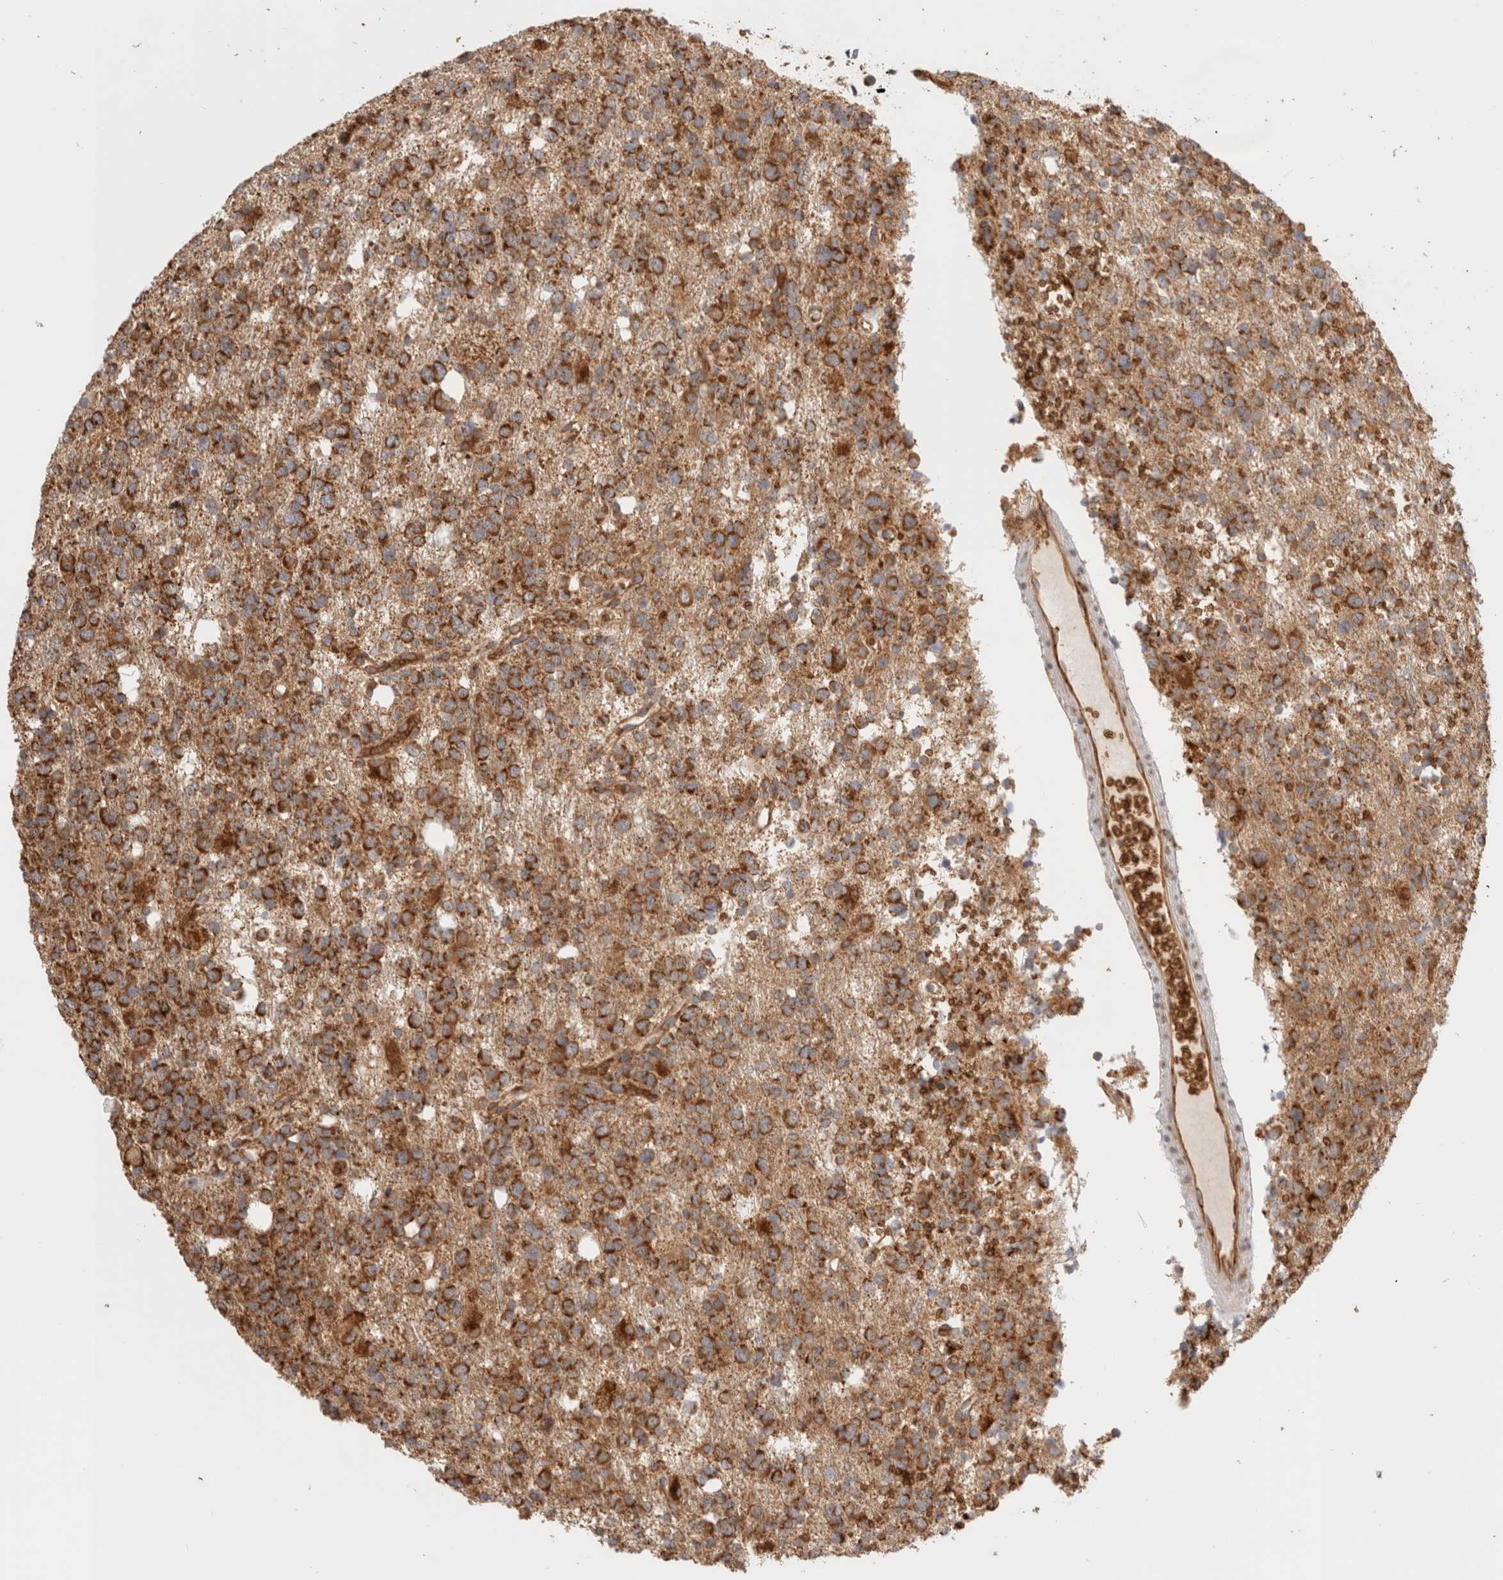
{"staining": {"intensity": "moderate", "quantity": ">75%", "location": "cytoplasmic/membranous"}, "tissue": "glioma", "cell_type": "Tumor cells", "image_type": "cancer", "snomed": [{"axis": "morphology", "description": "Glioma, malignant, High grade"}, {"axis": "topography", "description": "Brain"}], "caption": "Protein expression analysis of malignant glioma (high-grade) displays moderate cytoplasmic/membranous positivity in approximately >75% of tumor cells.", "gene": "UTS2B", "patient": {"sex": "female", "age": 62}}